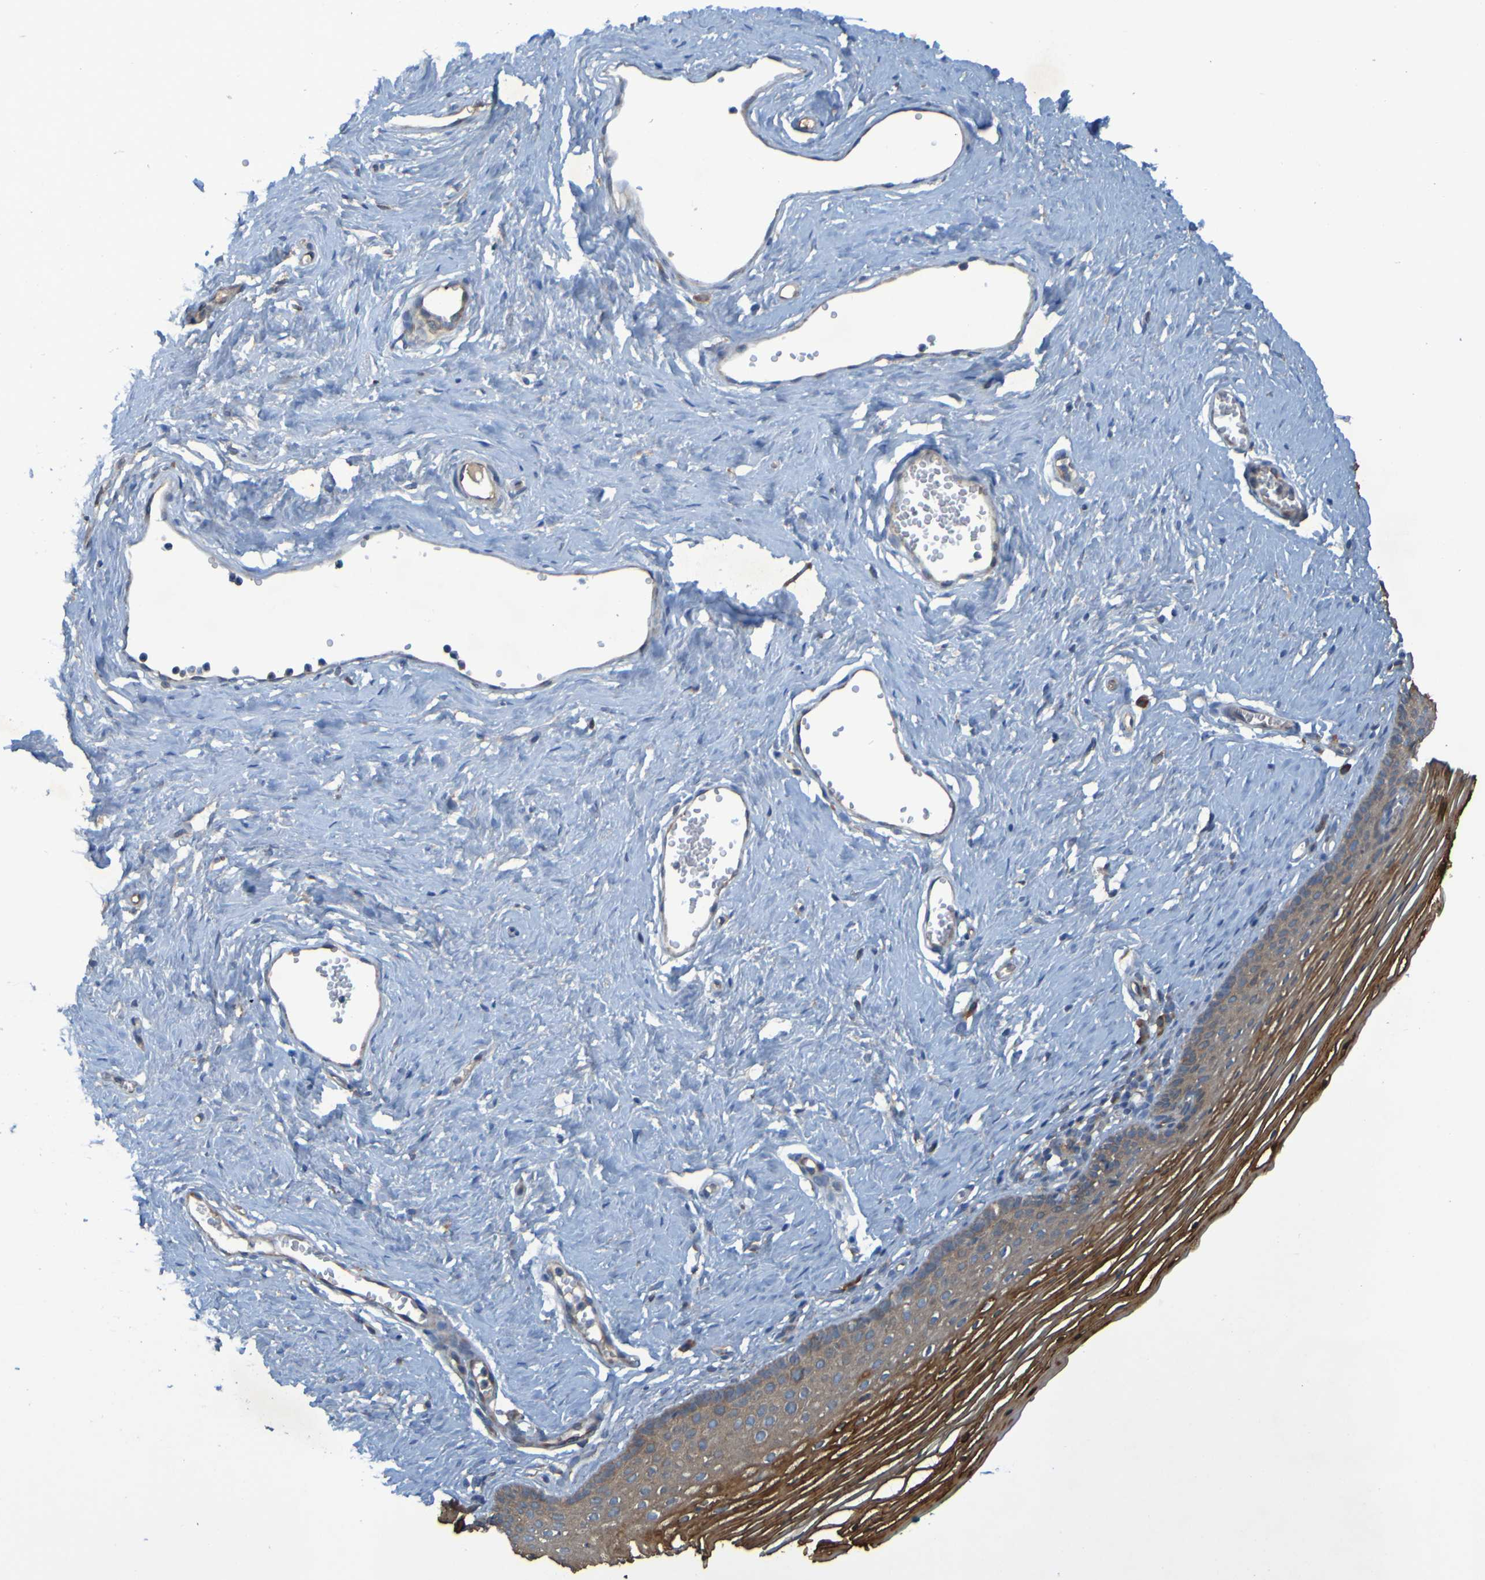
{"staining": {"intensity": "moderate", "quantity": ">75%", "location": "cytoplasmic/membranous"}, "tissue": "vagina", "cell_type": "Squamous epithelial cells", "image_type": "normal", "snomed": [{"axis": "morphology", "description": "Normal tissue, NOS"}, {"axis": "topography", "description": "Vagina"}], "caption": "This image shows immunohistochemistry (IHC) staining of benign vagina, with medium moderate cytoplasmic/membranous staining in about >75% of squamous epithelial cells.", "gene": "DNAJC4", "patient": {"sex": "female", "age": 32}}